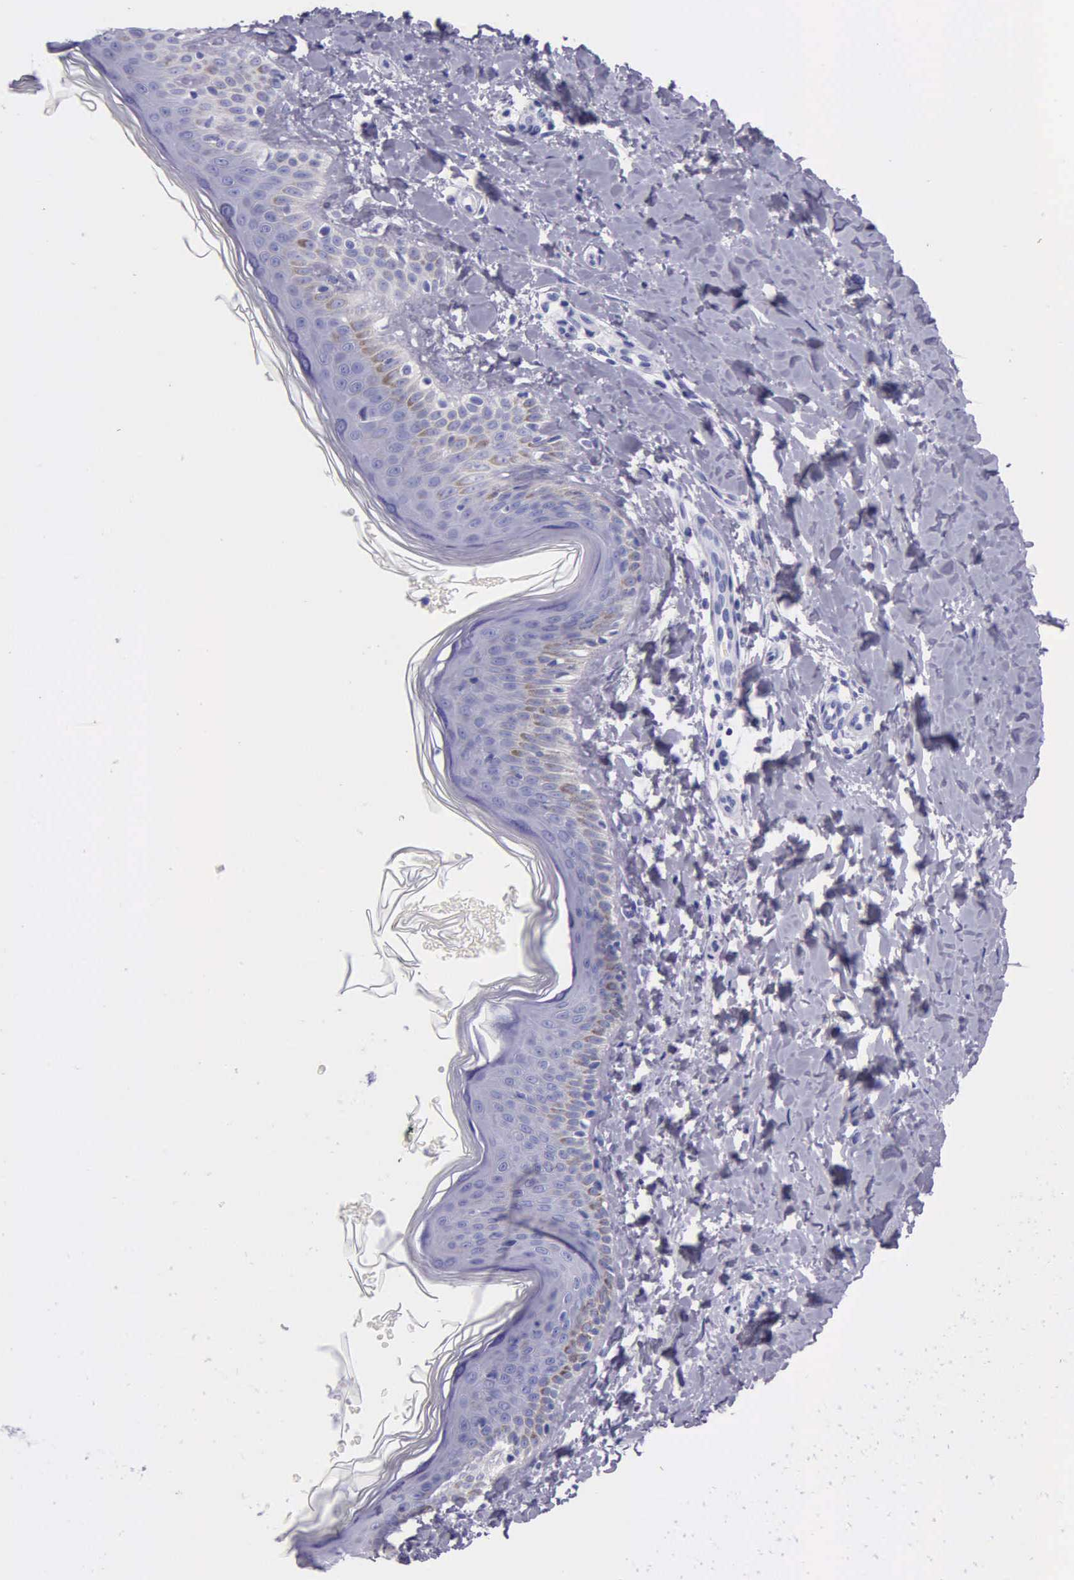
{"staining": {"intensity": "negative", "quantity": "none", "location": "none"}, "tissue": "melanoma", "cell_type": "Tumor cells", "image_type": "cancer", "snomed": [{"axis": "morphology", "description": "Malignant melanoma, NOS"}, {"axis": "topography", "description": "Skin"}], "caption": "Malignant melanoma was stained to show a protein in brown. There is no significant staining in tumor cells.", "gene": "KLK3", "patient": {"sex": "male", "age": 45}}